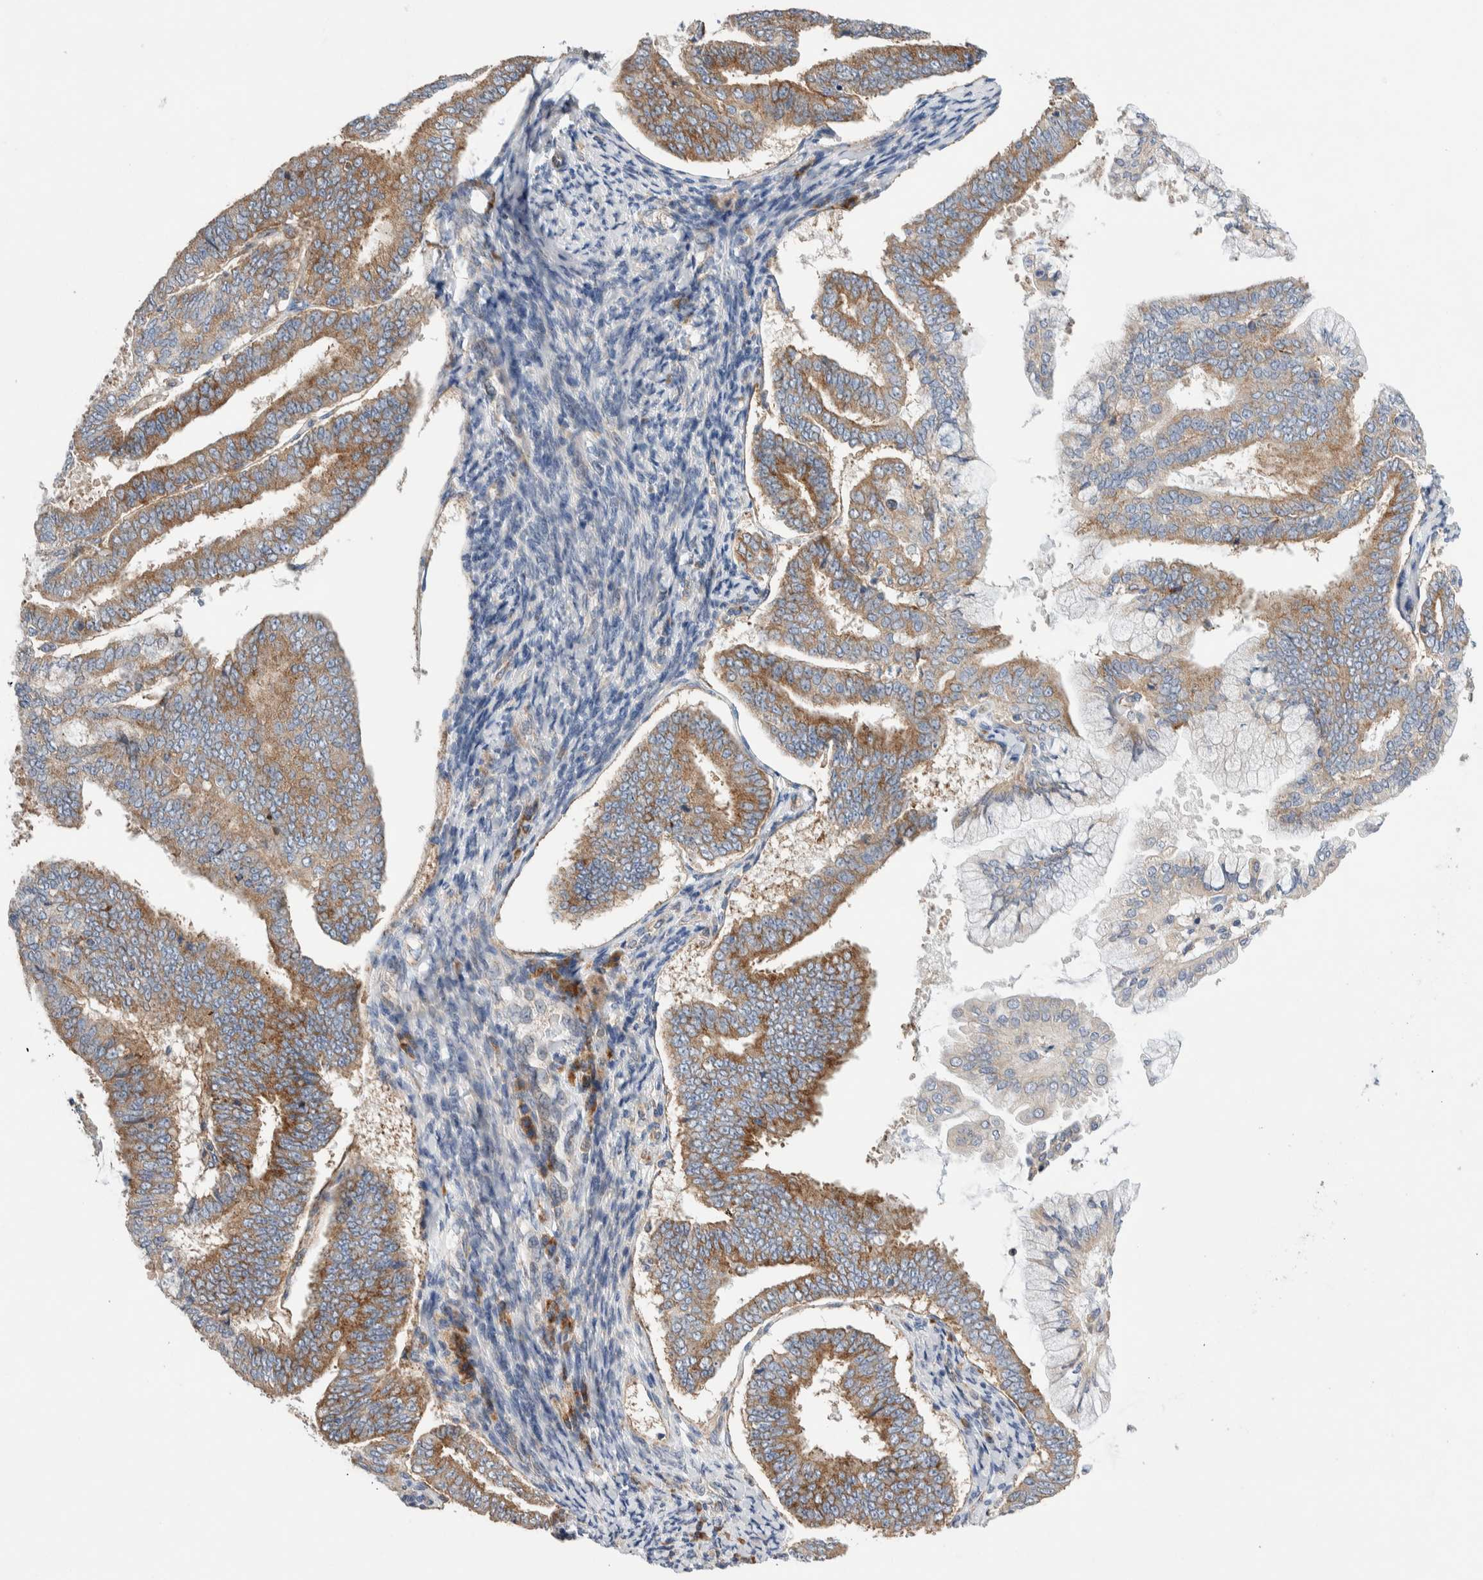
{"staining": {"intensity": "moderate", "quantity": ">75%", "location": "cytoplasmic/membranous"}, "tissue": "endometrial cancer", "cell_type": "Tumor cells", "image_type": "cancer", "snomed": [{"axis": "morphology", "description": "Adenocarcinoma, NOS"}, {"axis": "topography", "description": "Endometrium"}], "caption": "Immunohistochemical staining of adenocarcinoma (endometrial) demonstrates moderate cytoplasmic/membranous protein positivity in approximately >75% of tumor cells. (DAB (3,3'-diaminobenzidine) = brown stain, brightfield microscopy at high magnification).", "gene": "RACK1", "patient": {"sex": "female", "age": 63}}